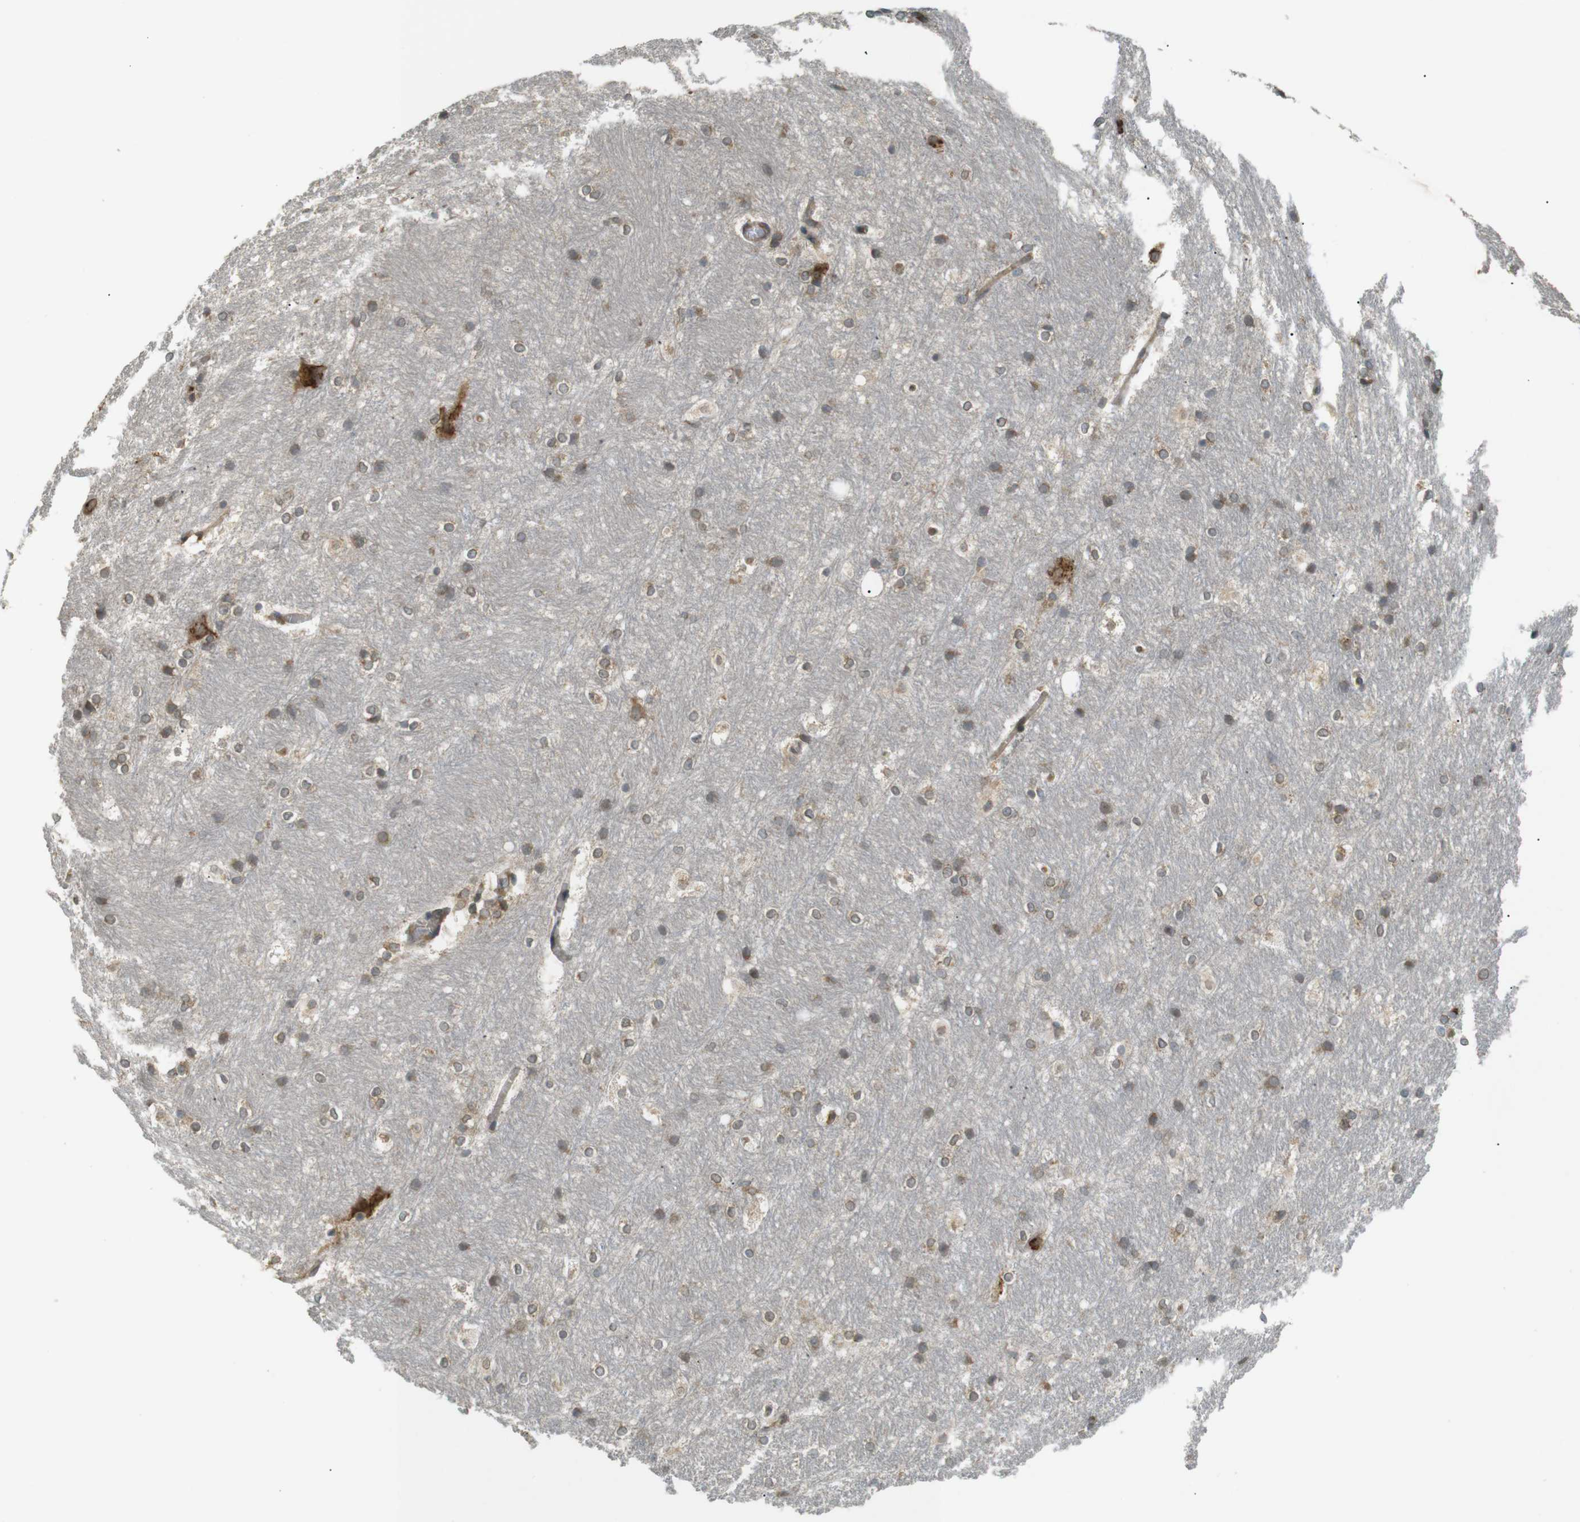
{"staining": {"intensity": "moderate", "quantity": "<25%", "location": "cytoplasmic/membranous"}, "tissue": "hippocampus", "cell_type": "Glial cells", "image_type": "normal", "snomed": [{"axis": "morphology", "description": "Normal tissue, NOS"}, {"axis": "topography", "description": "Hippocampus"}], "caption": "IHC histopathology image of normal hippocampus stained for a protein (brown), which demonstrates low levels of moderate cytoplasmic/membranous expression in about <25% of glial cells.", "gene": "TMED4", "patient": {"sex": "female", "age": 19}}